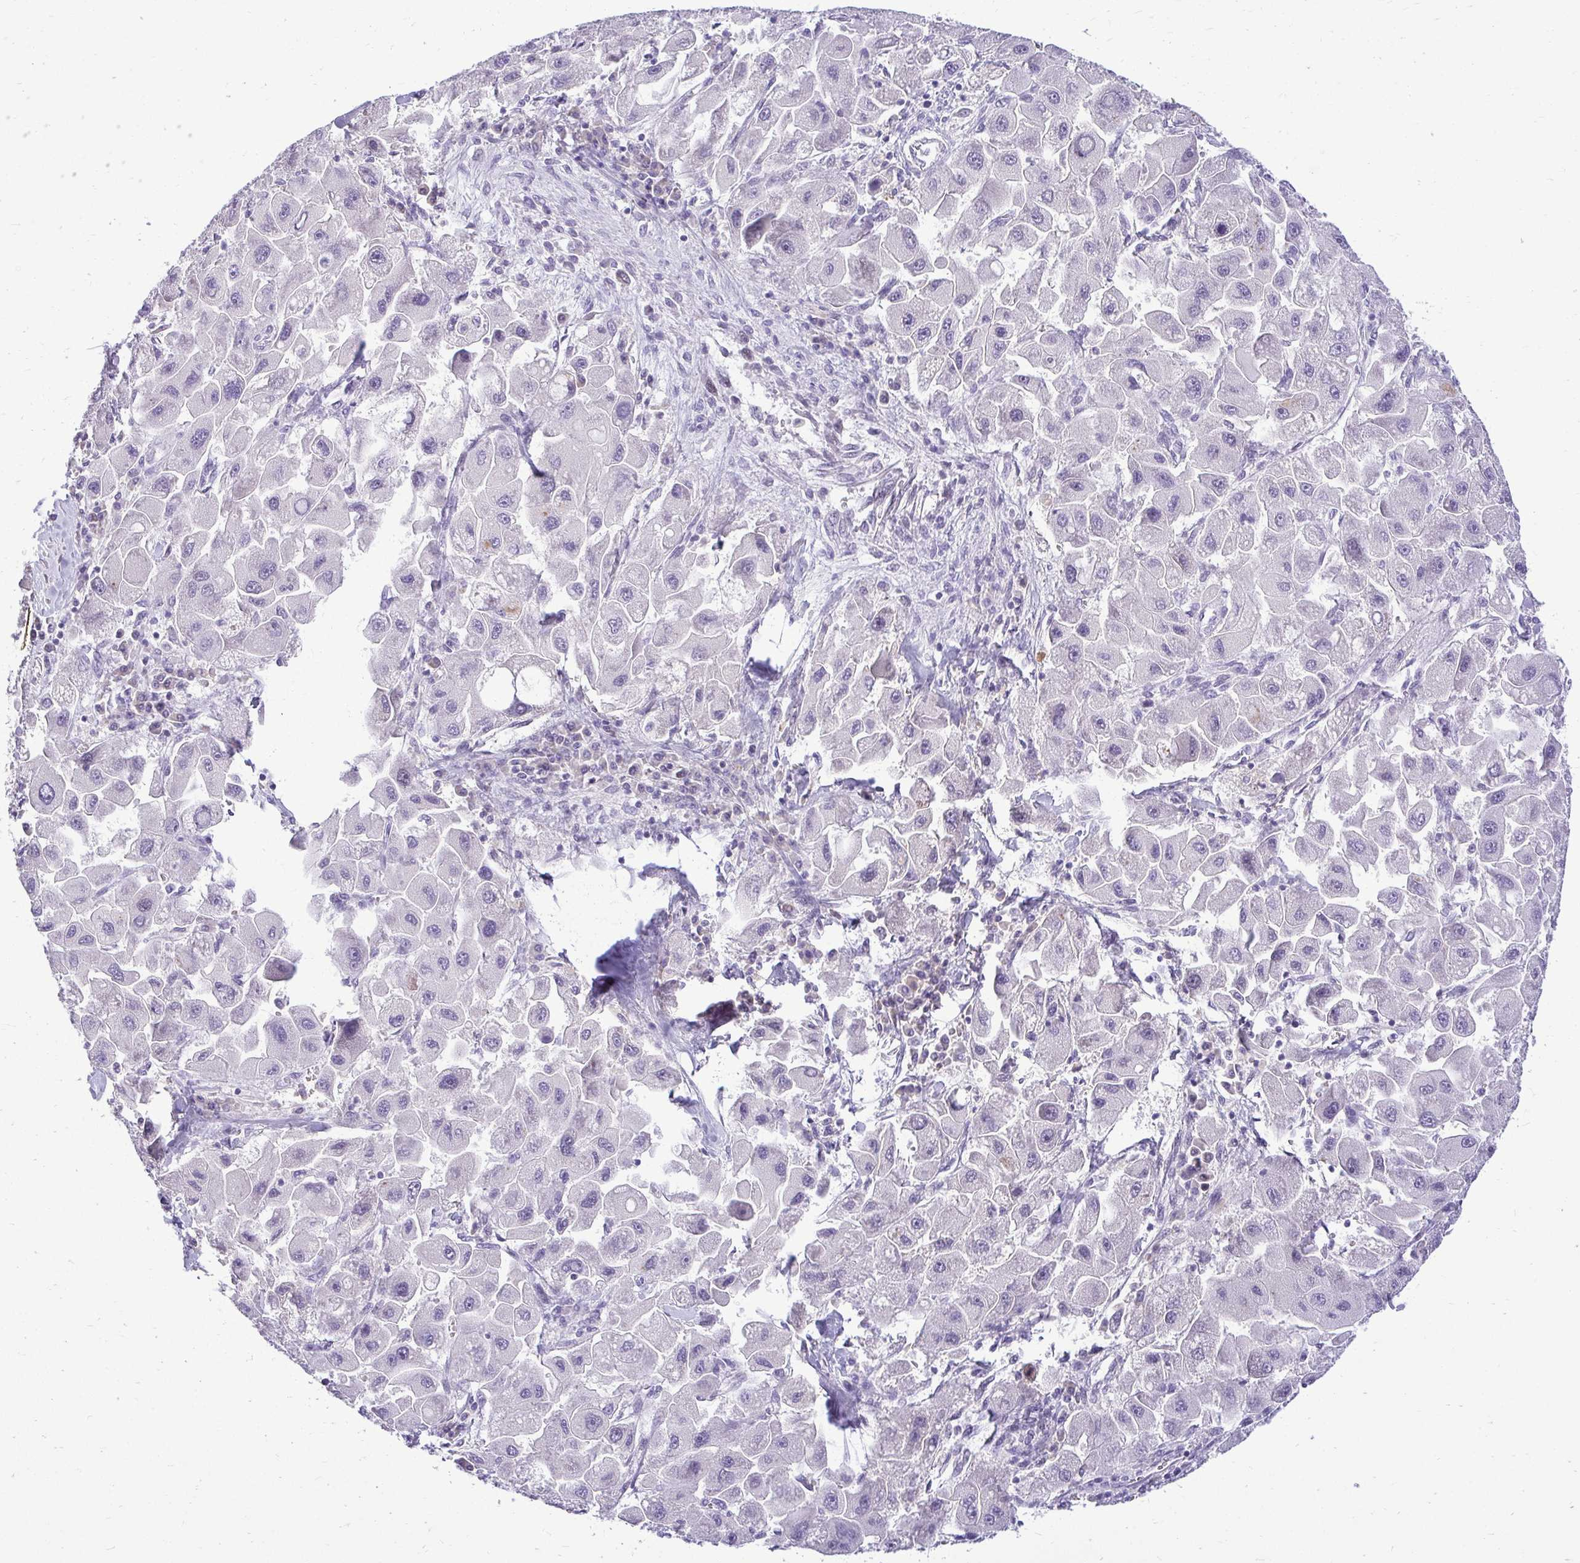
{"staining": {"intensity": "negative", "quantity": "none", "location": "none"}, "tissue": "liver cancer", "cell_type": "Tumor cells", "image_type": "cancer", "snomed": [{"axis": "morphology", "description": "Carcinoma, Hepatocellular, NOS"}, {"axis": "topography", "description": "Liver"}], "caption": "IHC image of hepatocellular carcinoma (liver) stained for a protein (brown), which exhibits no expression in tumor cells.", "gene": "CDC20", "patient": {"sex": "male", "age": 24}}